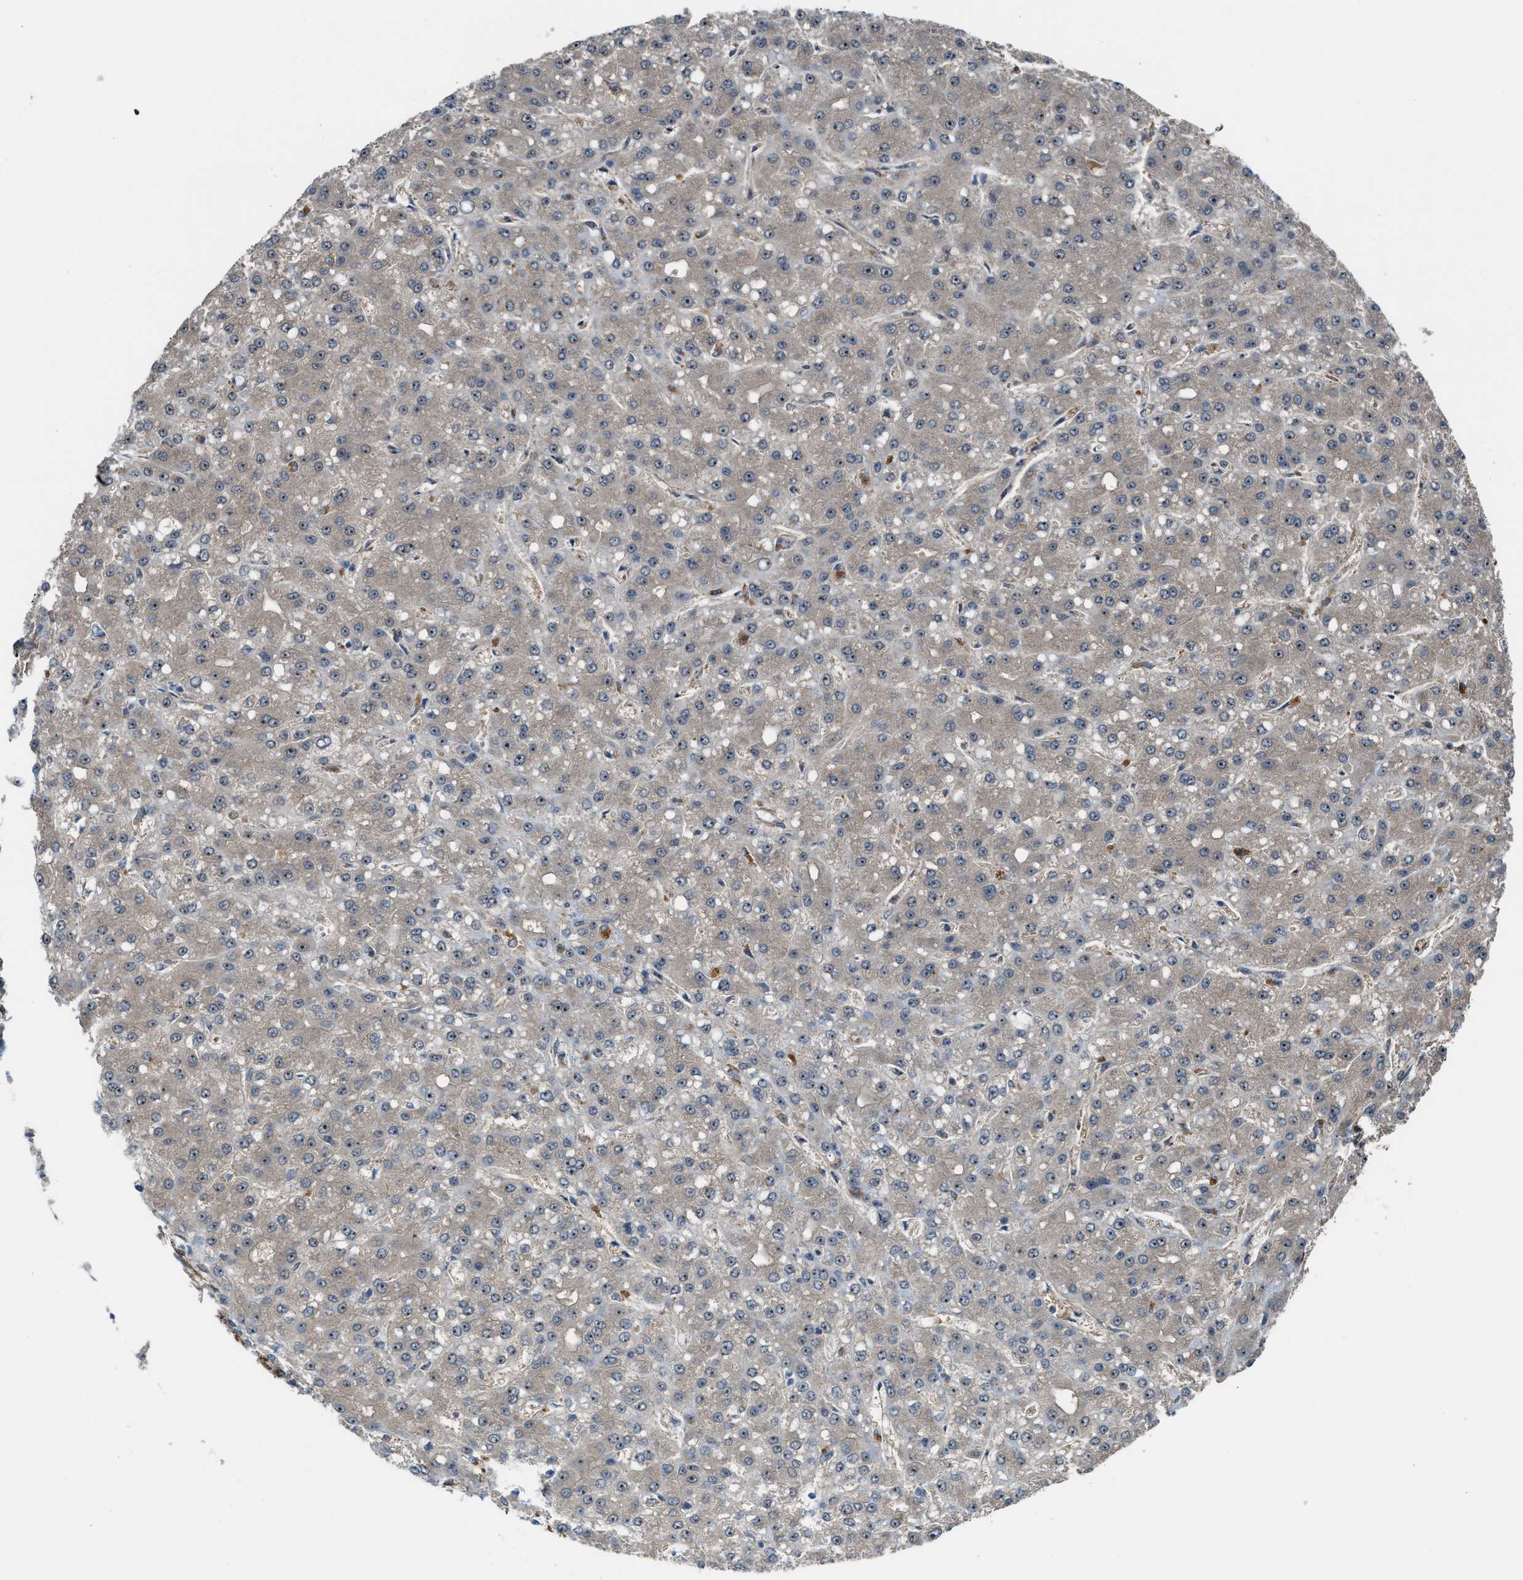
{"staining": {"intensity": "weak", "quantity": "25%-75%", "location": "nuclear"}, "tissue": "liver cancer", "cell_type": "Tumor cells", "image_type": "cancer", "snomed": [{"axis": "morphology", "description": "Carcinoma, Hepatocellular, NOS"}, {"axis": "topography", "description": "Liver"}], "caption": "Liver cancer (hepatocellular carcinoma) stained for a protein displays weak nuclear positivity in tumor cells. (DAB = brown stain, brightfield microscopy at high magnification).", "gene": "NQO2", "patient": {"sex": "male", "age": 67}}